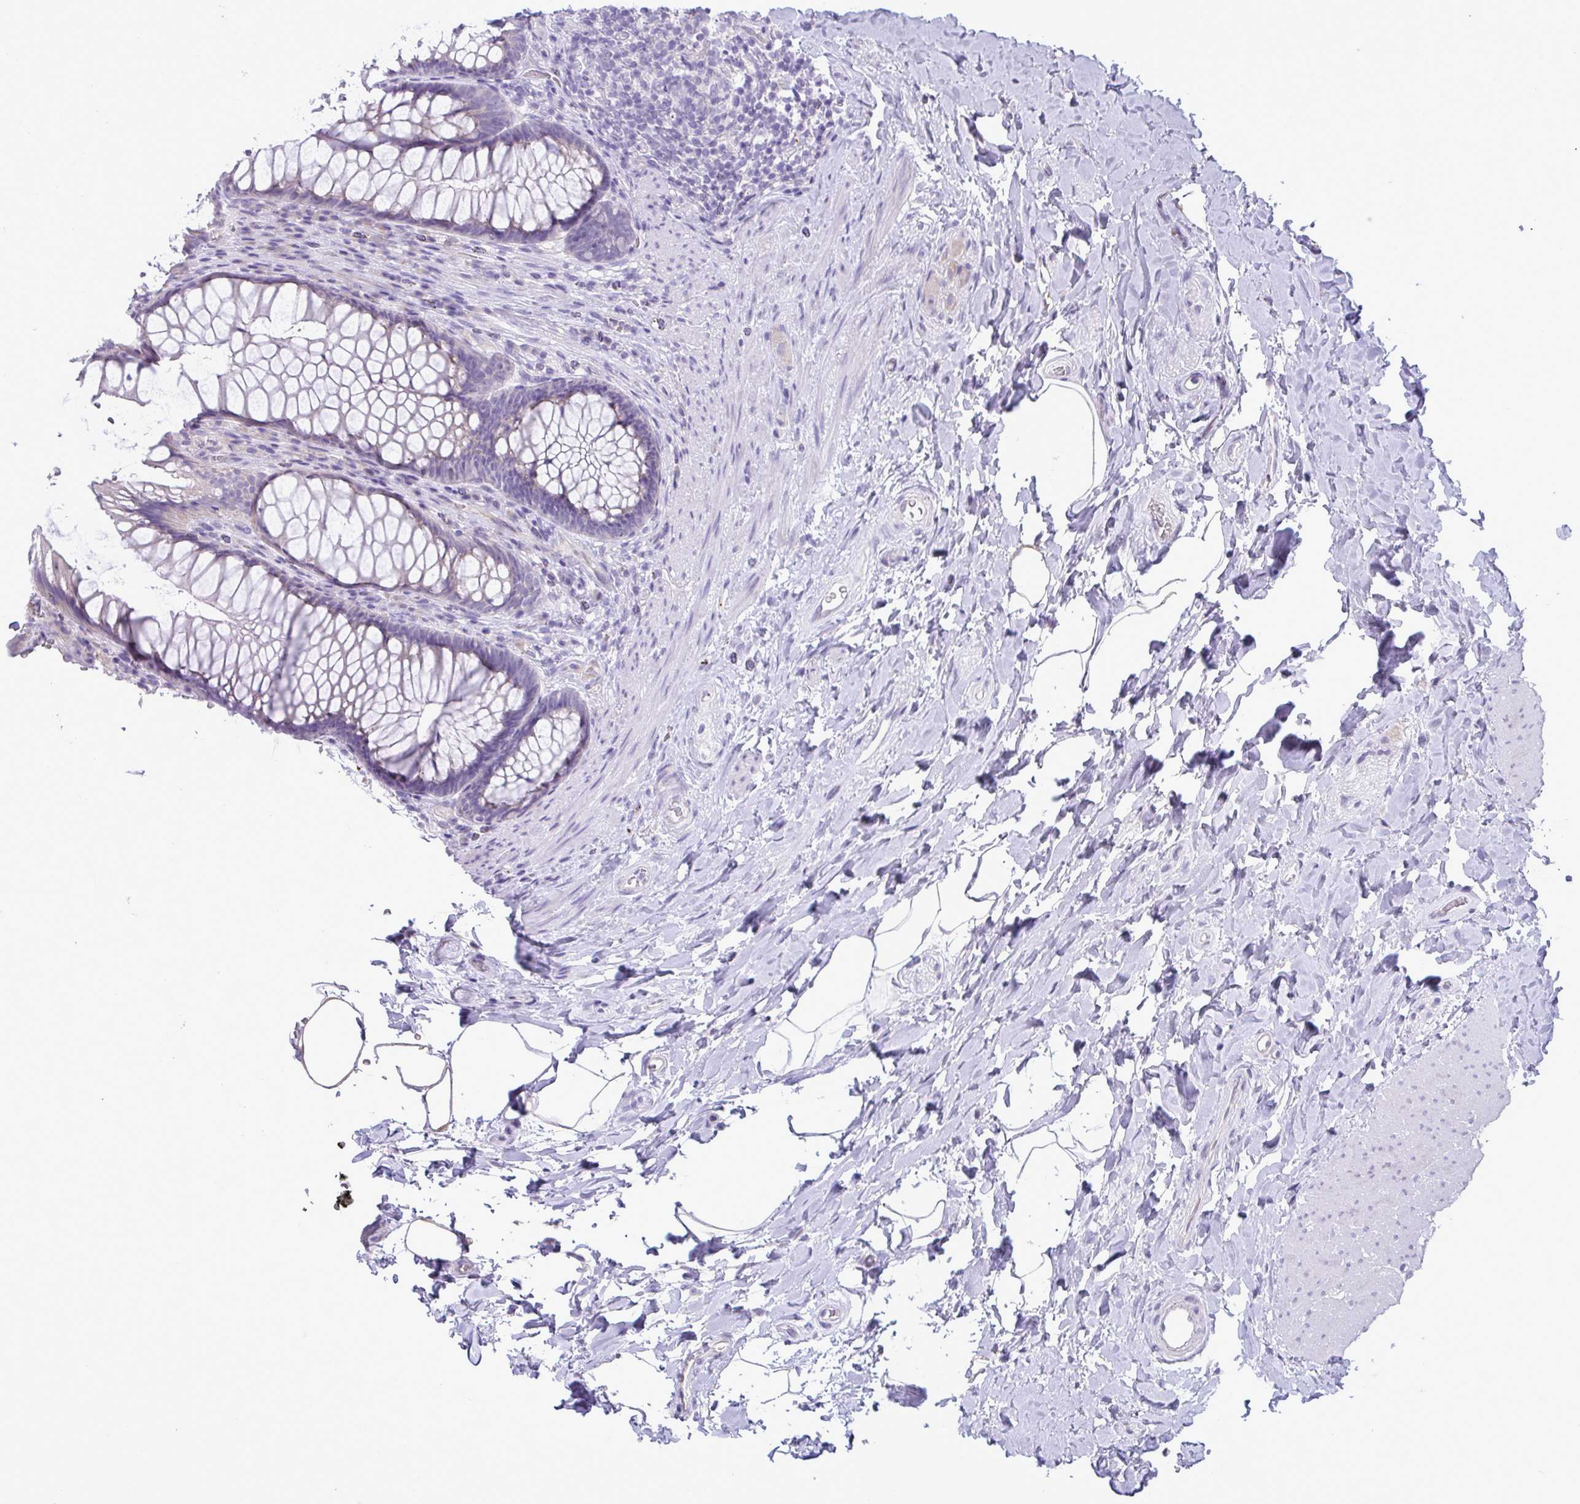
{"staining": {"intensity": "negative", "quantity": "none", "location": "none"}, "tissue": "rectum", "cell_type": "Glandular cells", "image_type": "normal", "snomed": [{"axis": "morphology", "description": "Normal tissue, NOS"}, {"axis": "topography", "description": "Rectum"}], "caption": "The histopathology image displays no staining of glandular cells in unremarkable rectum. (Immunohistochemistry, brightfield microscopy, high magnification).", "gene": "C4orf33", "patient": {"sex": "male", "age": 53}}